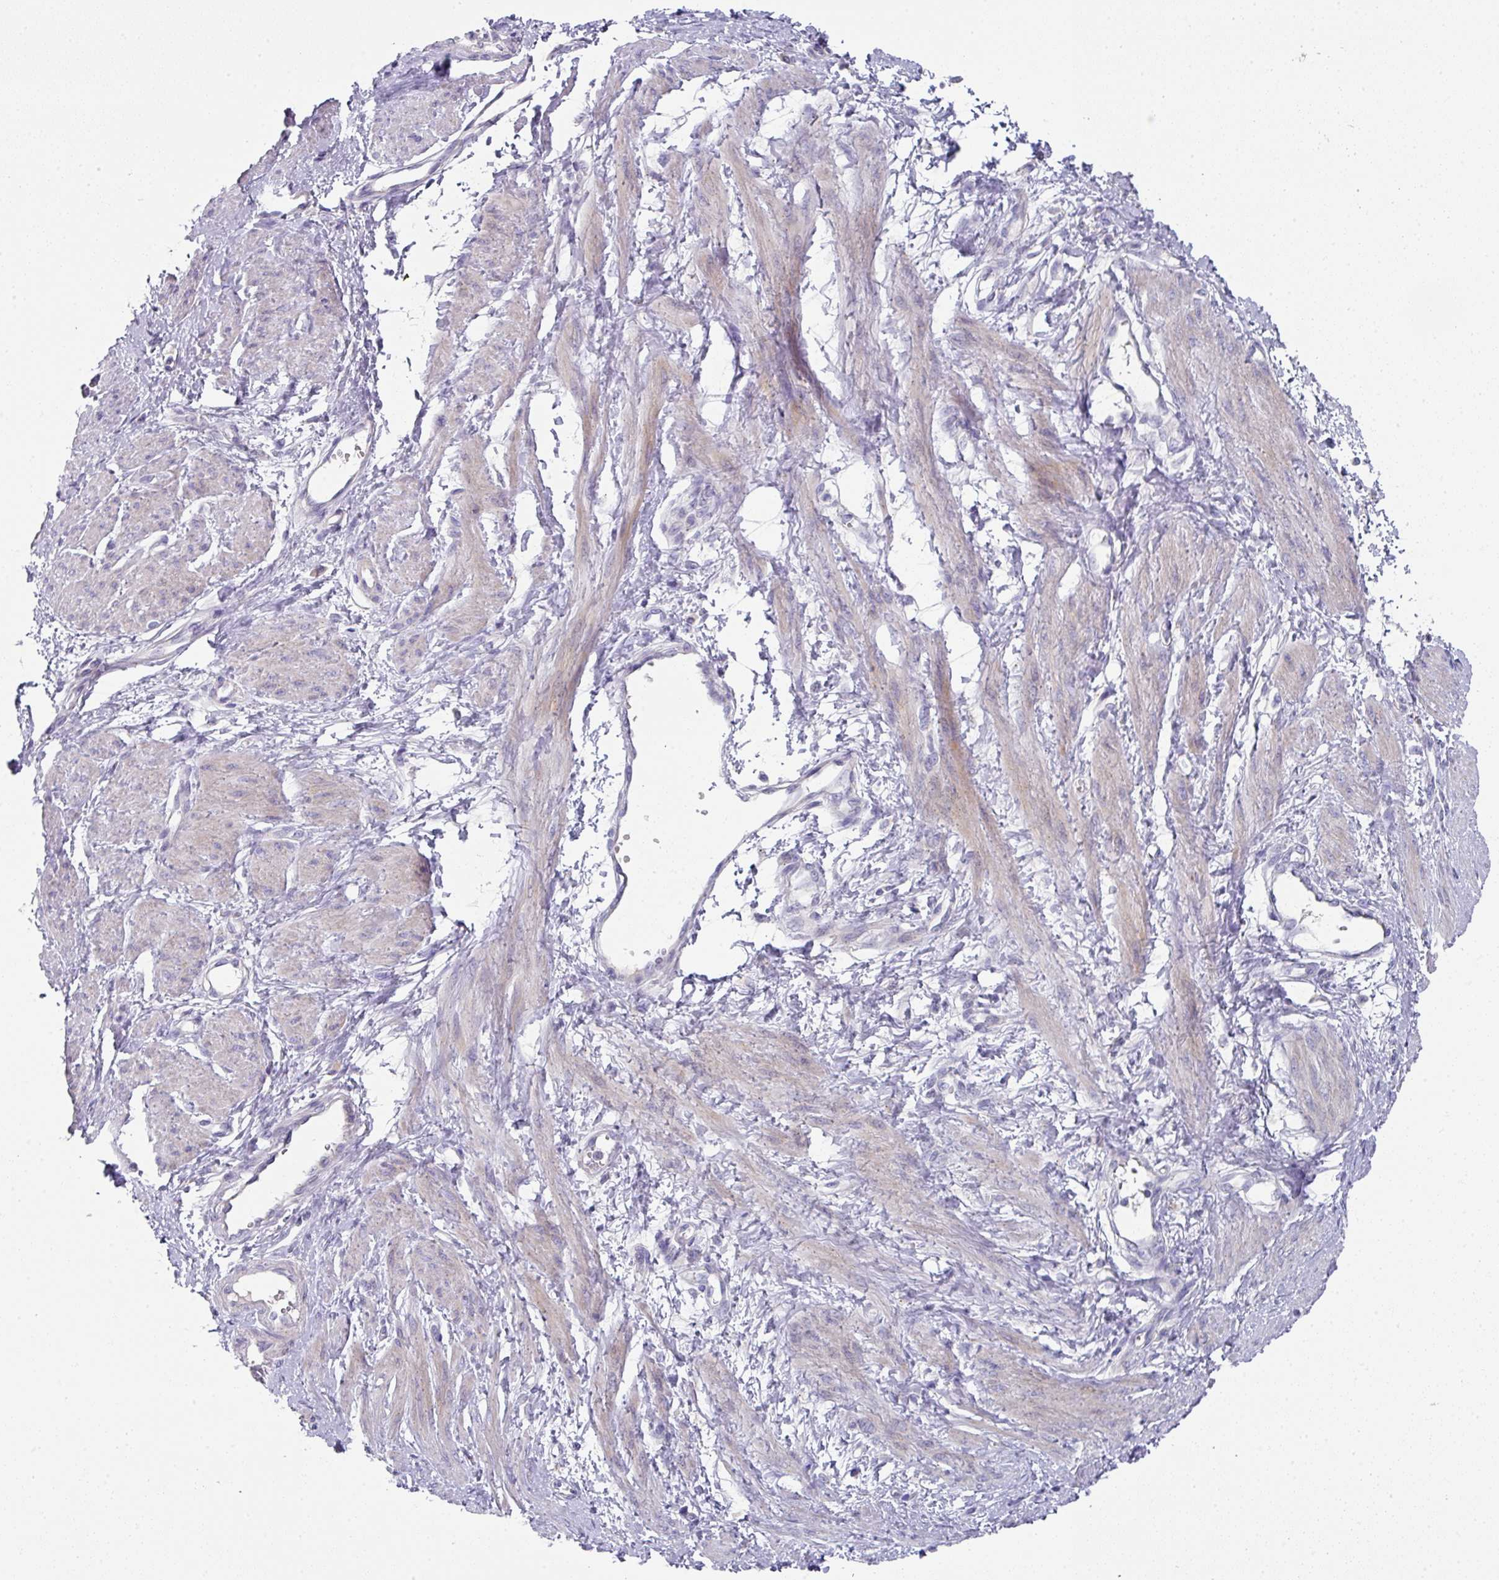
{"staining": {"intensity": "weak", "quantity": "<25%", "location": "cytoplasmic/membranous"}, "tissue": "smooth muscle", "cell_type": "Smooth muscle cells", "image_type": "normal", "snomed": [{"axis": "morphology", "description": "Normal tissue, NOS"}, {"axis": "topography", "description": "Smooth muscle"}, {"axis": "topography", "description": "Uterus"}], "caption": "Image shows no protein staining in smooth muscle cells of normal smooth muscle. (IHC, brightfield microscopy, high magnification).", "gene": "IL4R", "patient": {"sex": "female", "age": 39}}